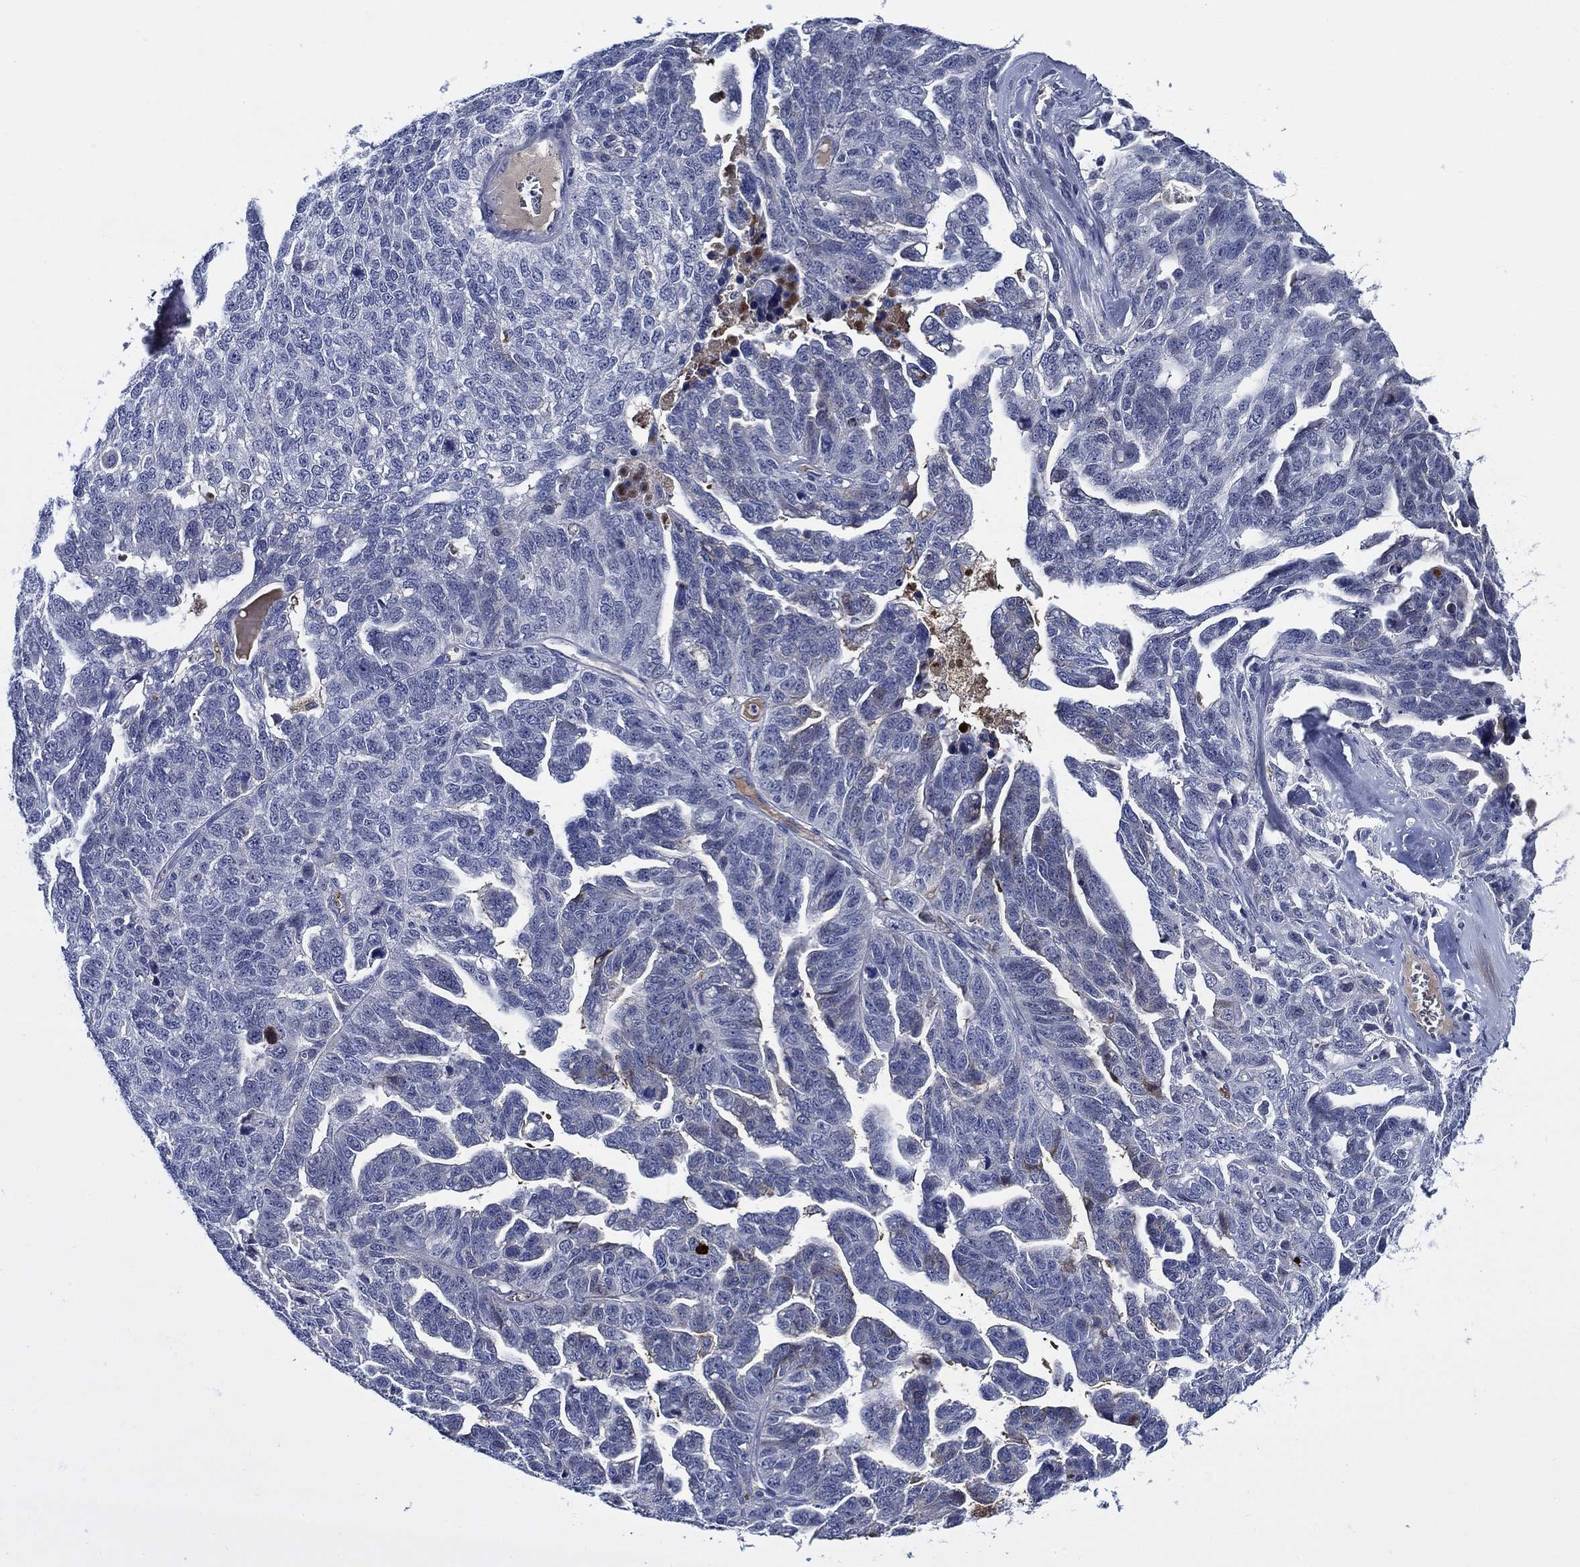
{"staining": {"intensity": "negative", "quantity": "none", "location": "none"}, "tissue": "ovarian cancer", "cell_type": "Tumor cells", "image_type": "cancer", "snomed": [{"axis": "morphology", "description": "Cystadenocarcinoma, serous, NOS"}, {"axis": "topography", "description": "Ovary"}], "caption": "An image of human ovarian cancer (serous cystadenocarcinoma) is negative for staining in tumor cells.", "gene": "ALOX12", "patient": {"sex": "female", "age": 71}}